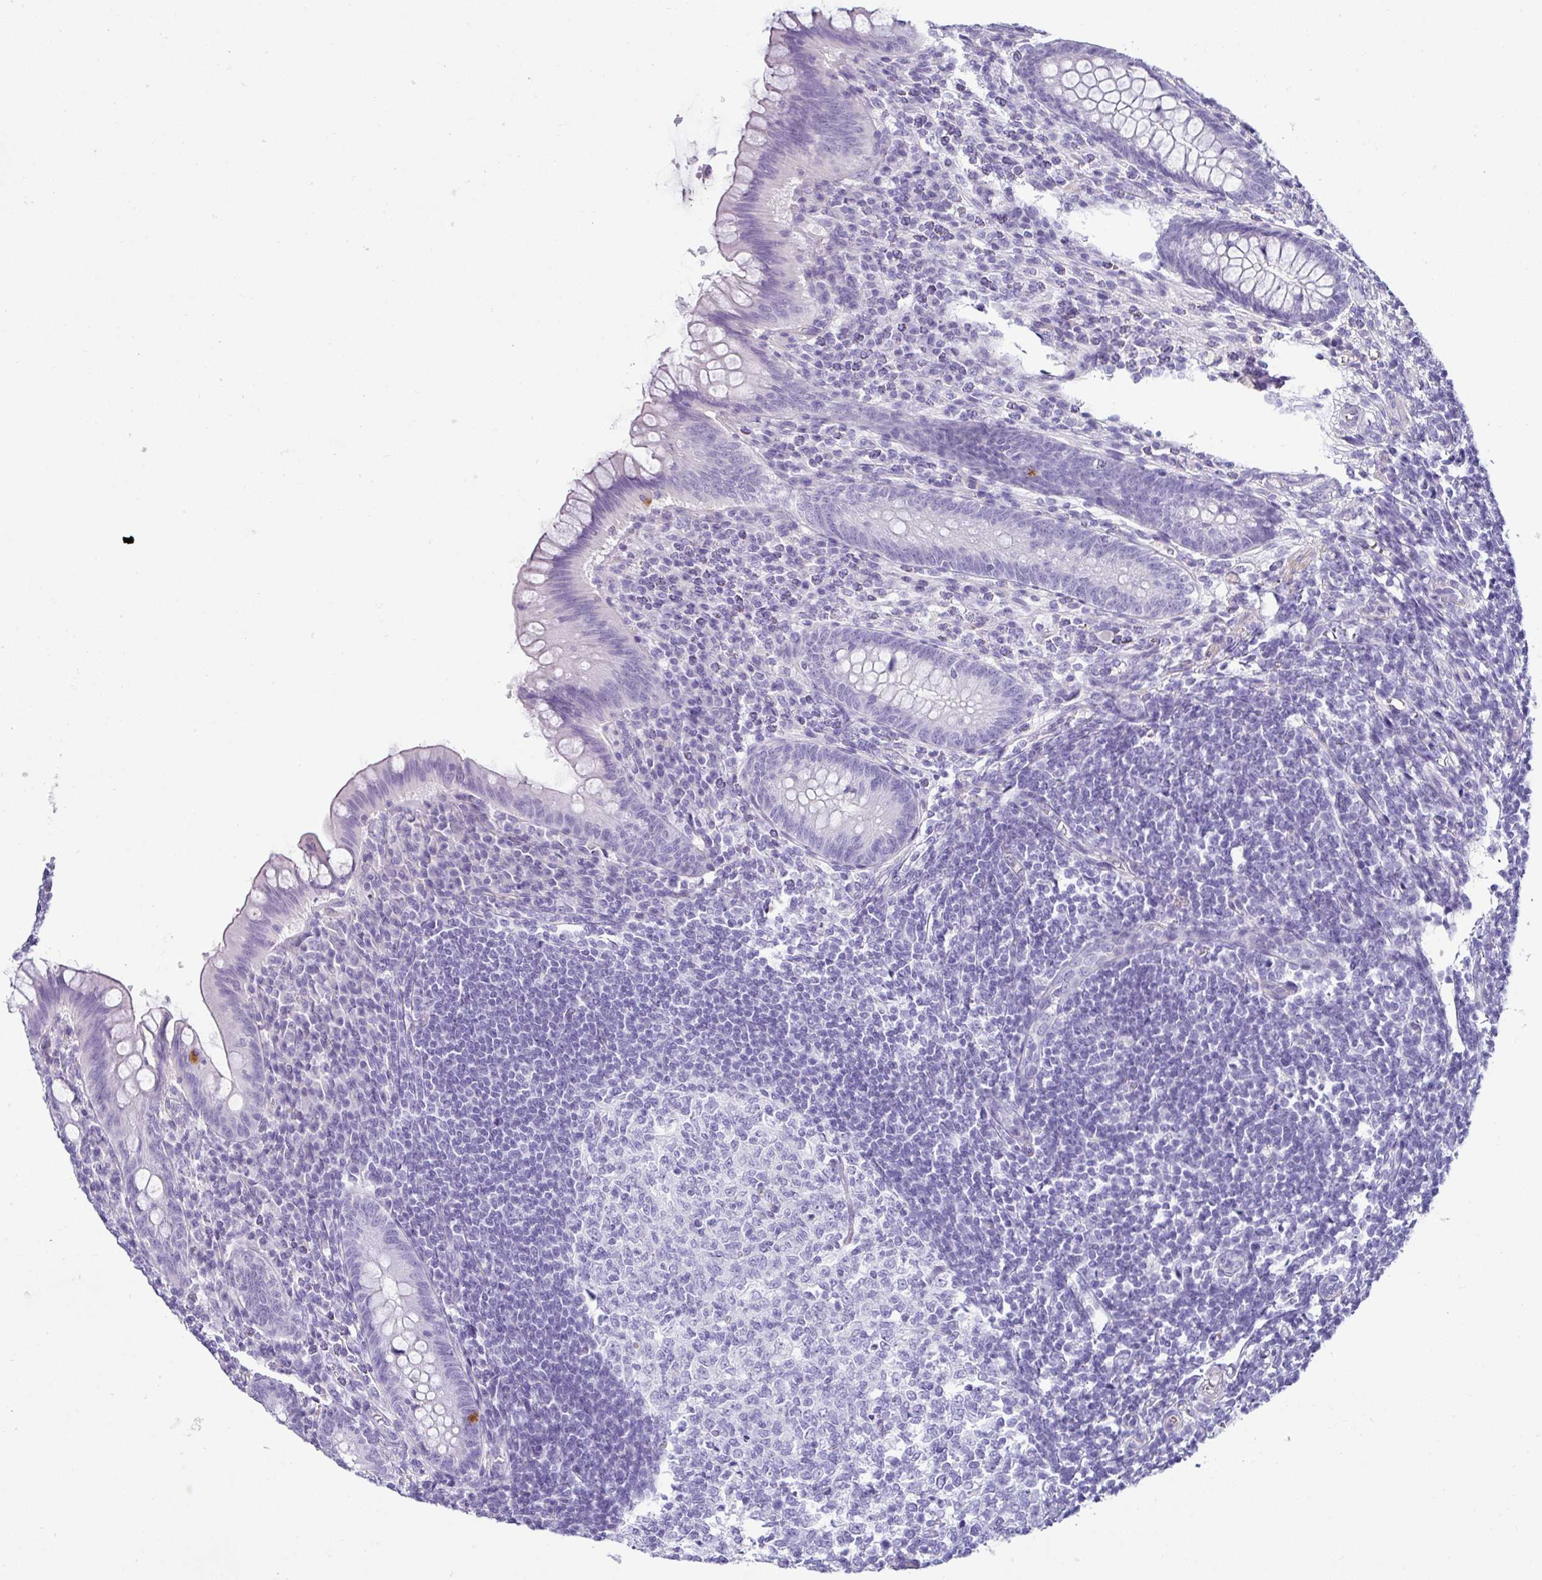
{"staining": {"intensity": "strong", "quantity": "<25%", "location": "cytoplasmic/membranous"}, "tissue": "appendix", "cell_type": "Glandular cells", "image_type": "normal", "snomed": [{"axis": "morphology", "description": "Normal tissue, NOS"}, {"axis": "topography", "description": "Appendix"}], "caption": "Protein expression analysis of unremarkable appendix displays strong cytoplasmic/membranous staining in approximately <25% of glandular cells. The staining was performed using DAB to visualize the protein expression in brown, while the nuclei were stained in blue with hematoxylin (Magnification: 20x).", "gene": "VCX2", "patient": {"sex": "female", "age": 33}}